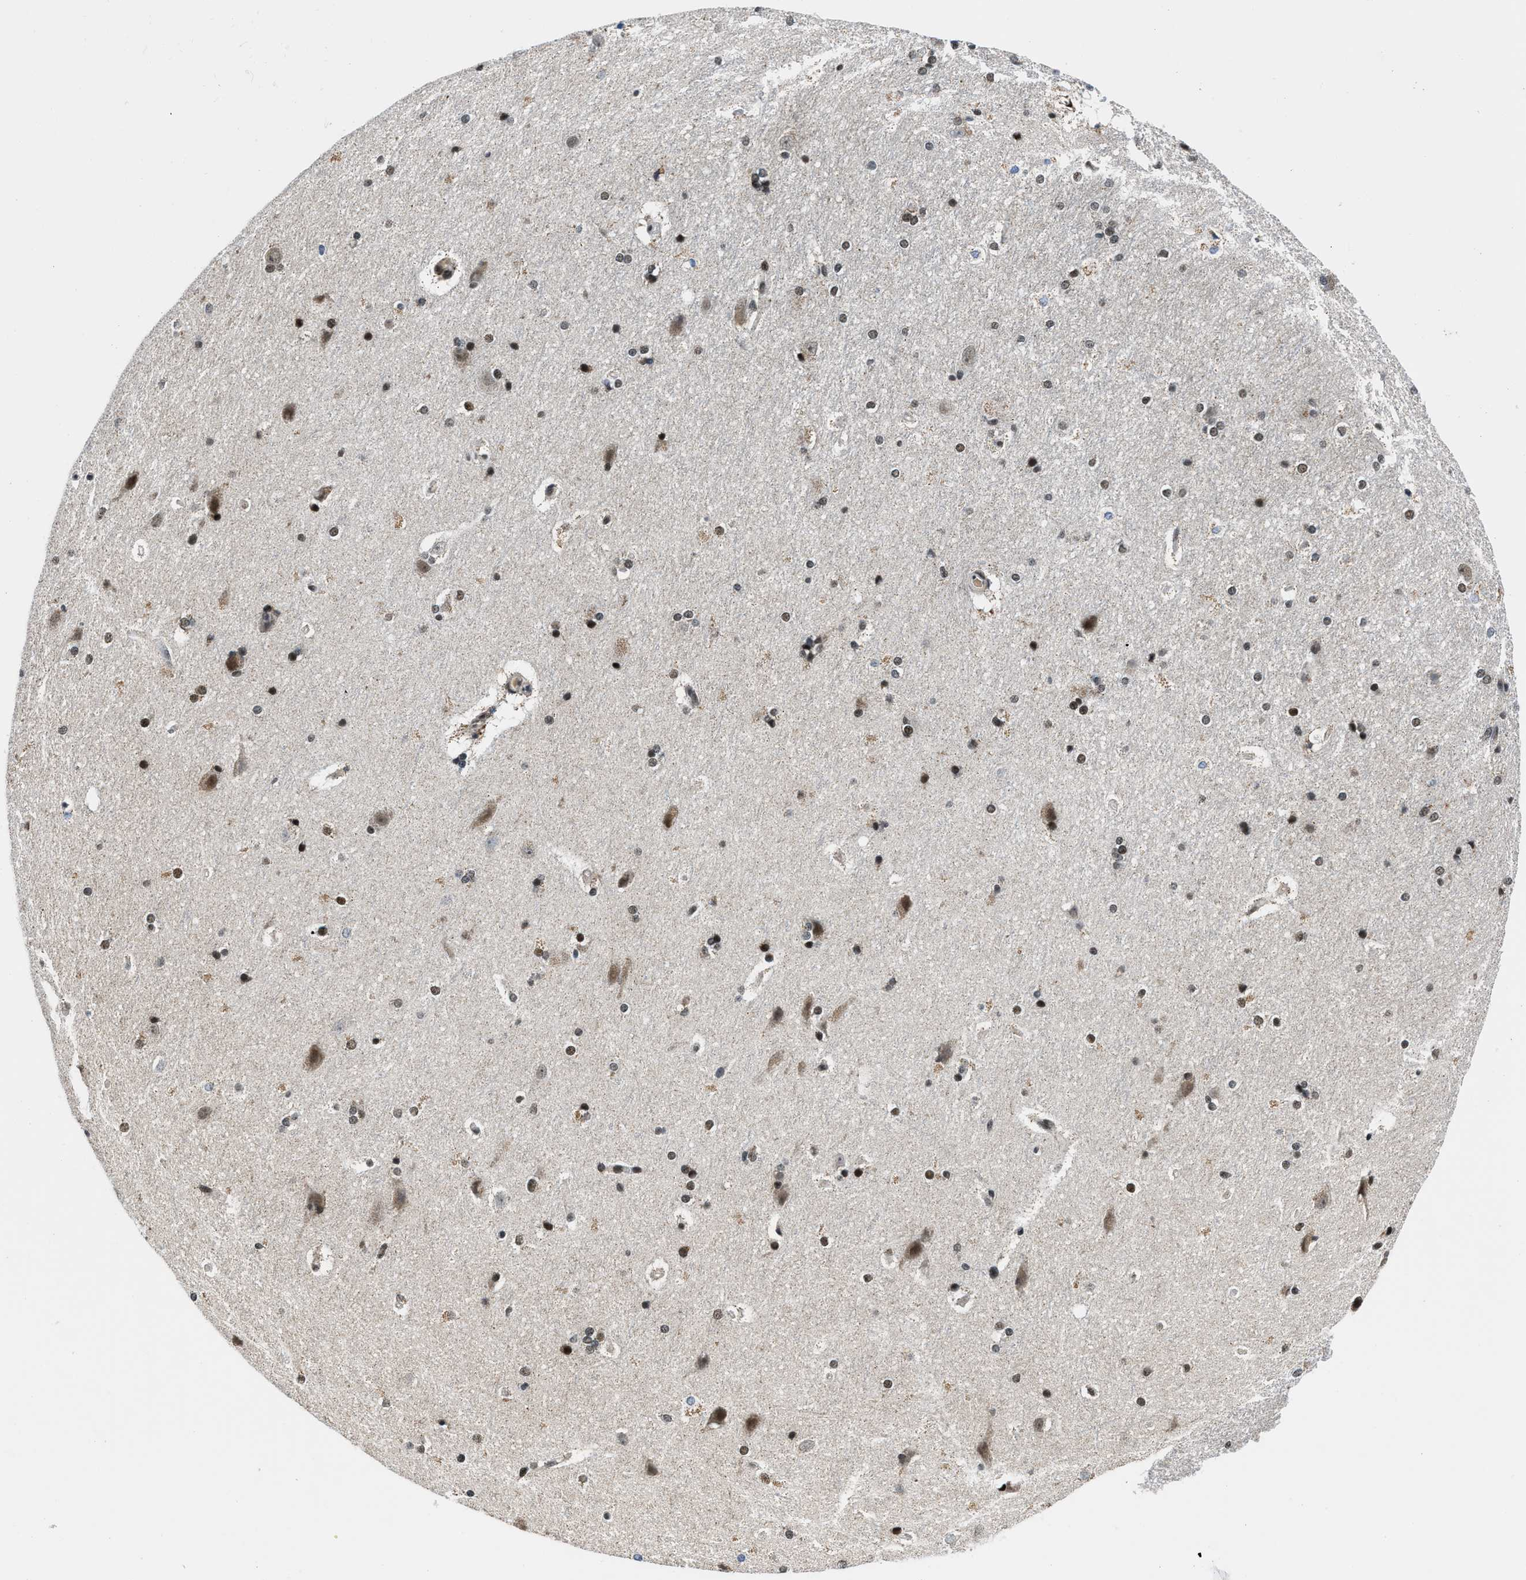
{"staining": {"intensity": "strong", "quantity": "25%-75%", "location": "cytoplasmic/membranous,nuclear"}, "tissue": "hippocampus", "cell_type": "Glial cells", "image_type": "normal", "snomed": [{"axis": "morphology", "description": "Normal tissue, NOS"}, {"axis": "topography", "description": "Hippocampus"}], "caption": "Benign hippocampus was stained to show a protein in brown. There is high levels of strong cytoplasmic/membranous,nuclear expression in approximately 25%-75% of glial cells.", "gene": "KDM3B", "patient": {"sex": "female", "age": 19}}